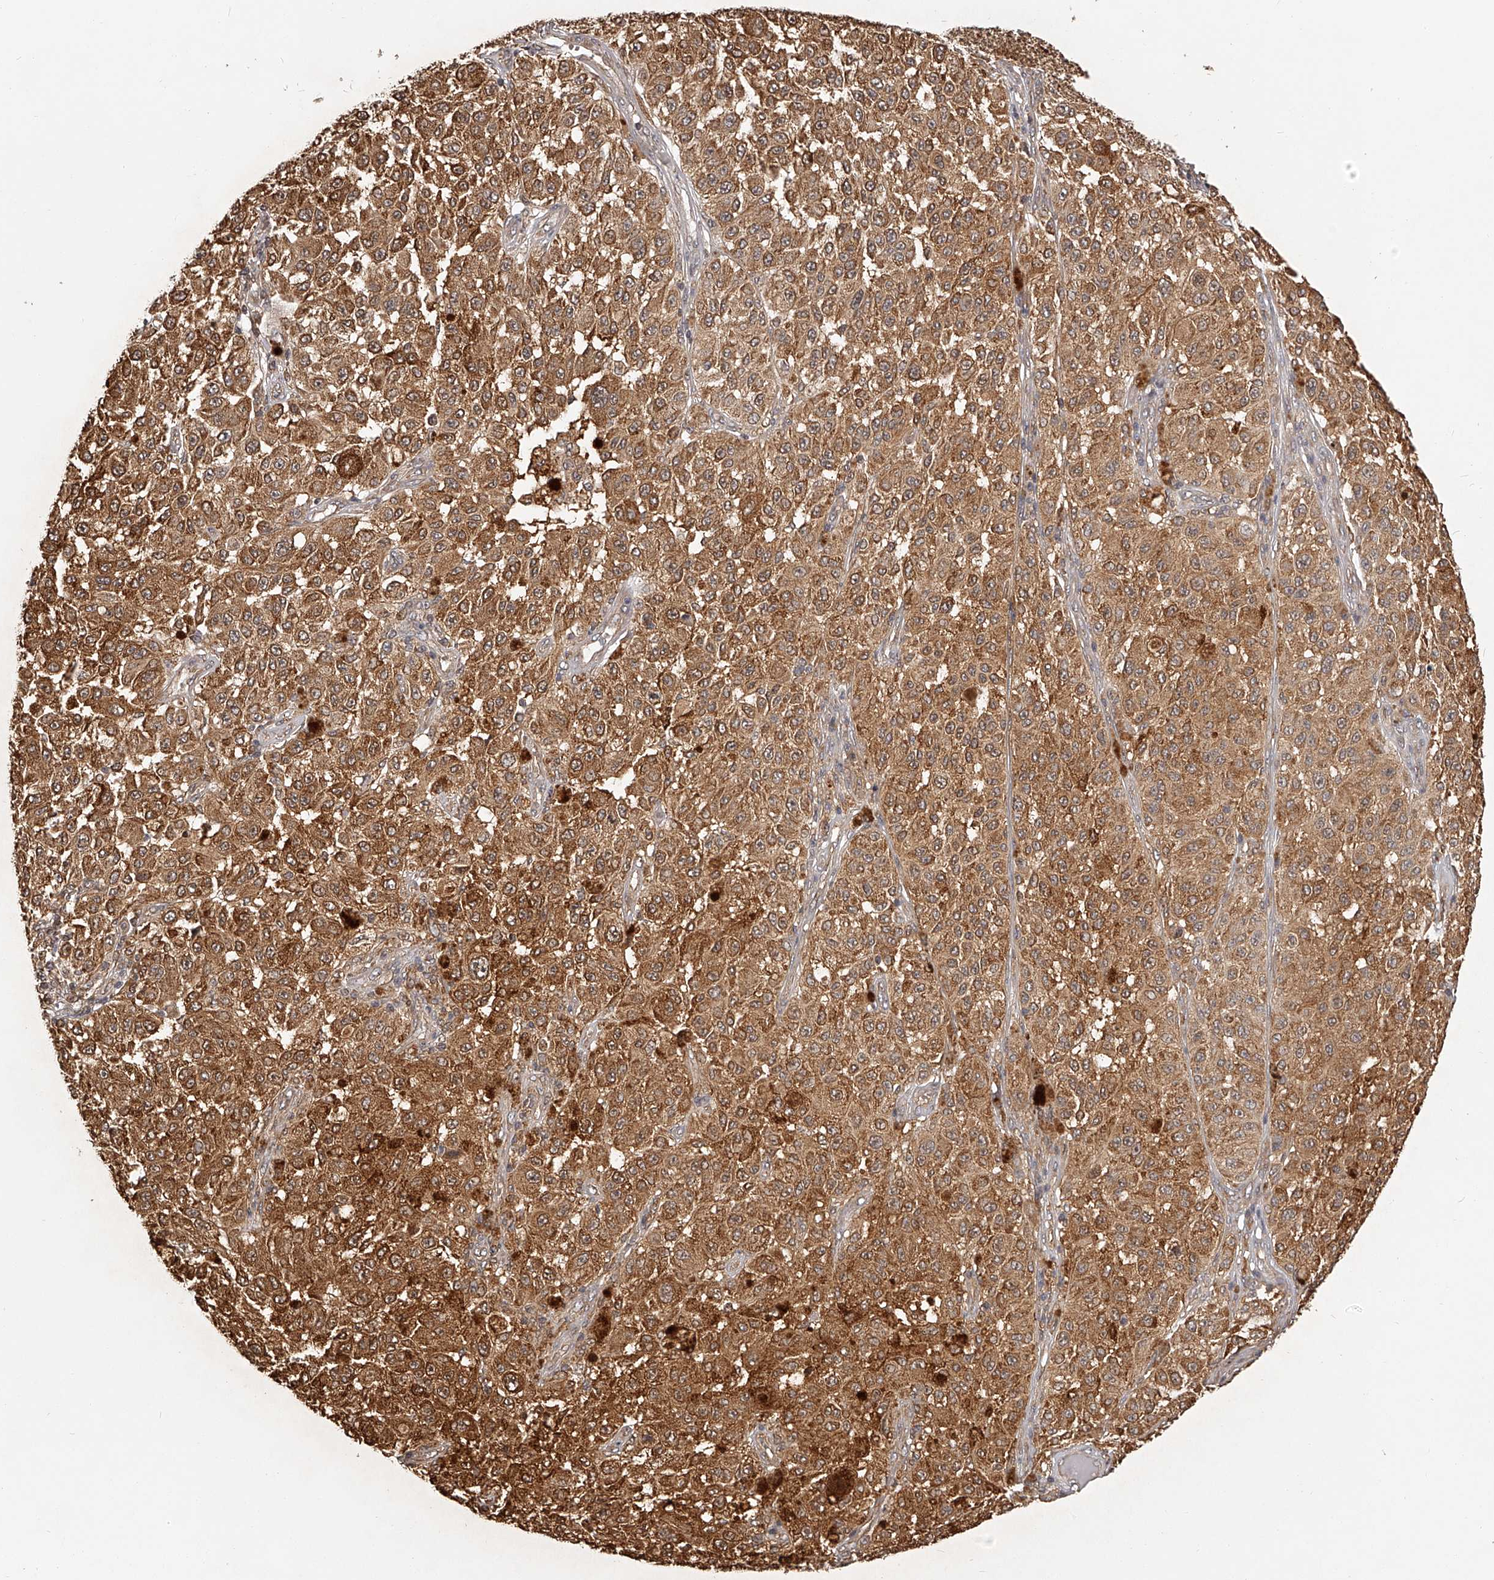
{"staining": {"intensity": "moderate", "quantity": ">75%", "location": "cytoplasmic/membranous"}, "tissue": "melanoma", "cell_type": "Tumor cells", "image_type": "cancer", "snomed": [{"axis": "morphology", "description": "Malignant melanoma, NOS"}, {"axis": "topography", "description": "Skin"}], "caption": "An immunohistochemistry micrograph of tumor tissue is shown. Protein staining in brown shows moderate cytoplasmic/membranous positivity in malignant melanoma within tumor cells. (DAB (3,3'-diaminobenzidine) IHC with brightfield microscopy, high magnification).", "gene": "ZNF582", "patient": {"sex": "female", "age": 64}}